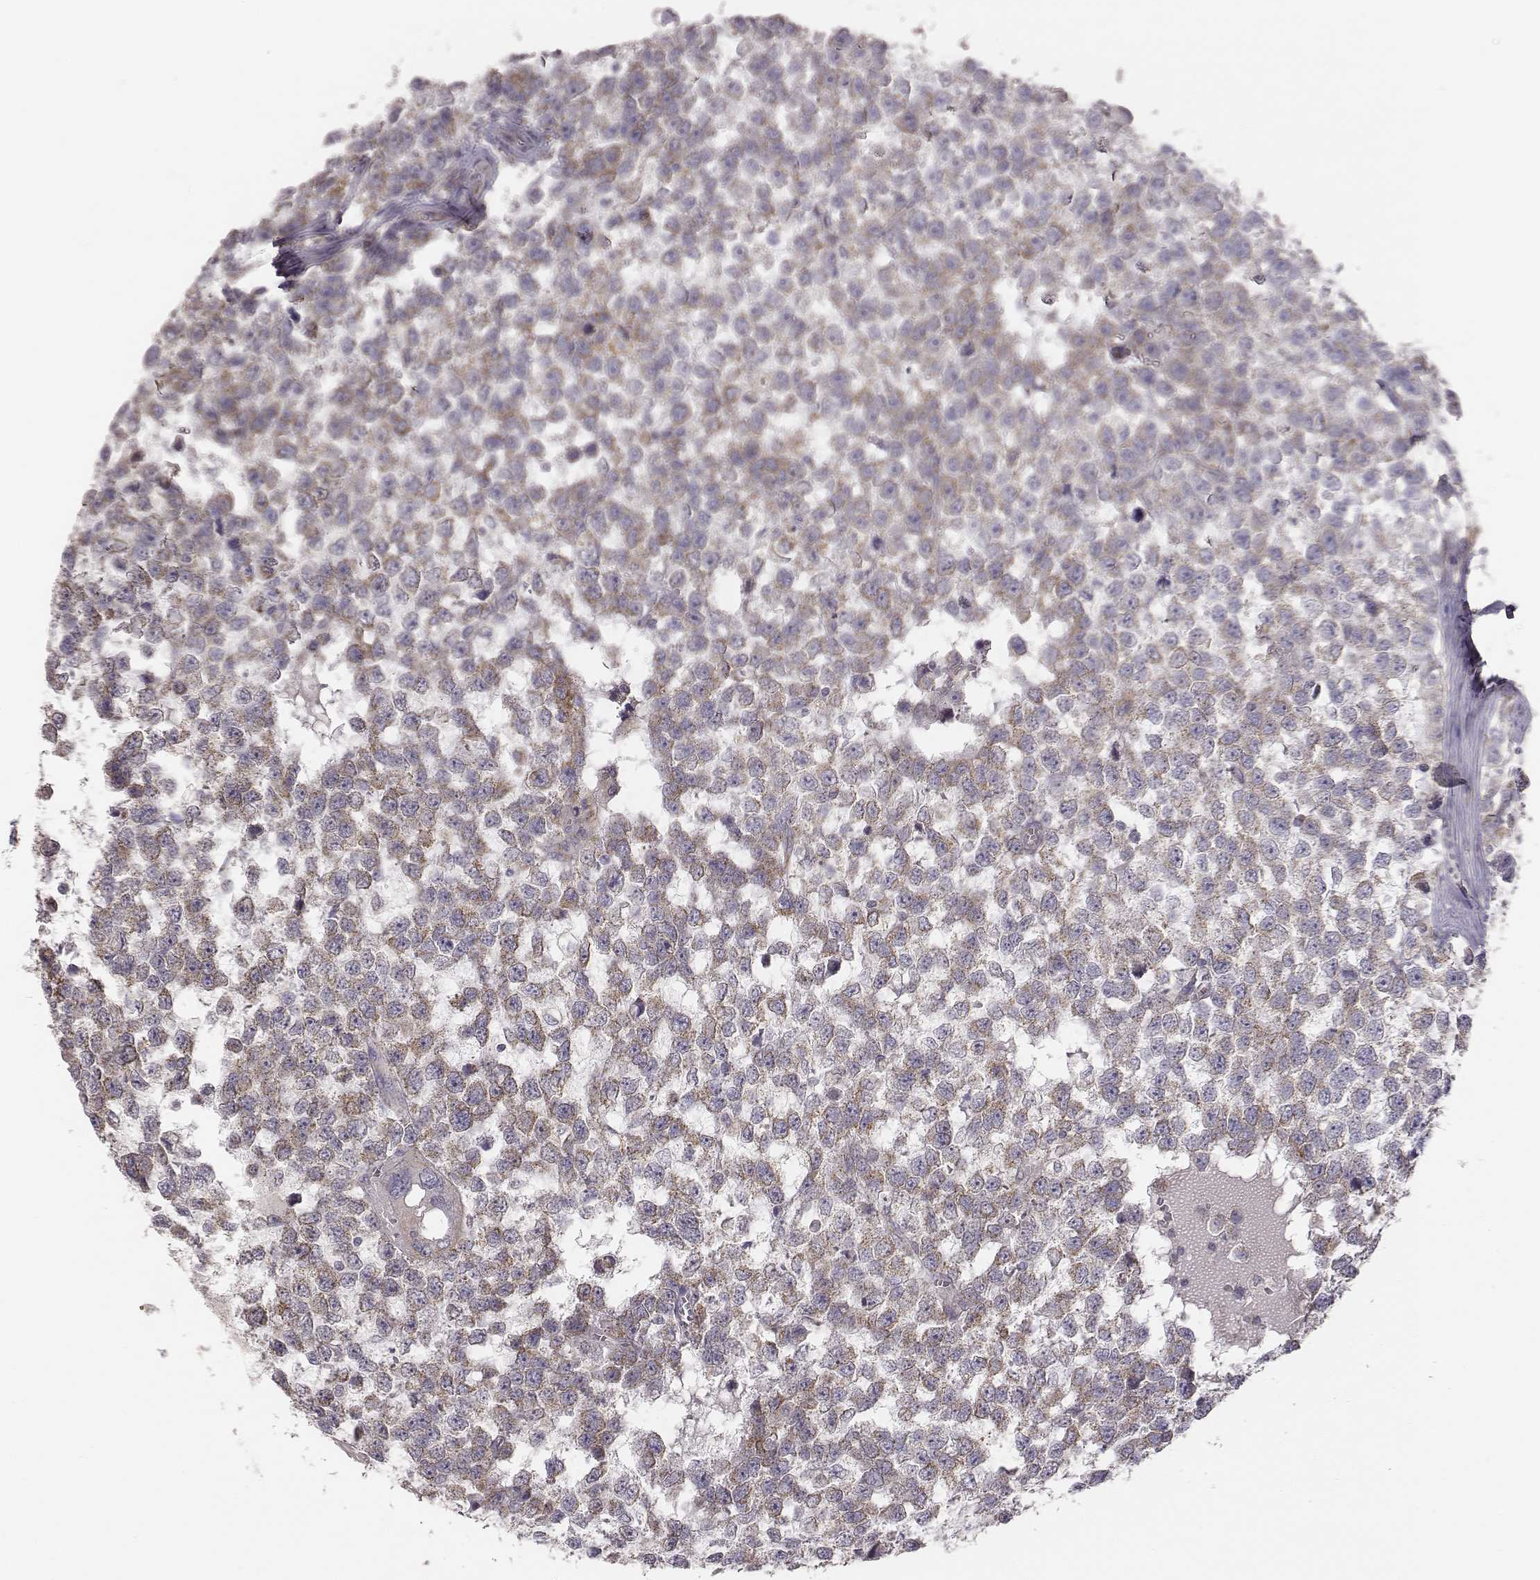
{"staining": {"intensity": "weak", "quantity": ">75%", "location": "cytoplasmic/membranous"}, "tissue": "testis cancer", "cell_type": "Tumor cells", "image_type": "cancer", "snomed": [{"axis": "morphology", "description": "Normal tissue, NOS"}, {"axis": "morphology", "description": "Seminoma, NOS"}, {"axis": "topography", "description": "Testis"}, {"axis": "topography", "description": "Epididymis"}], "caption": "A micrograph of human testis seminoma stained for a protein exhibits weak cytoplasmic/membranous brown staining in tumor cells. (brown staining indicates protein expression, while blue staining denotes nuclei).", "gene": "ABCD3", "patient": {"sex": "male", "age": 34}}